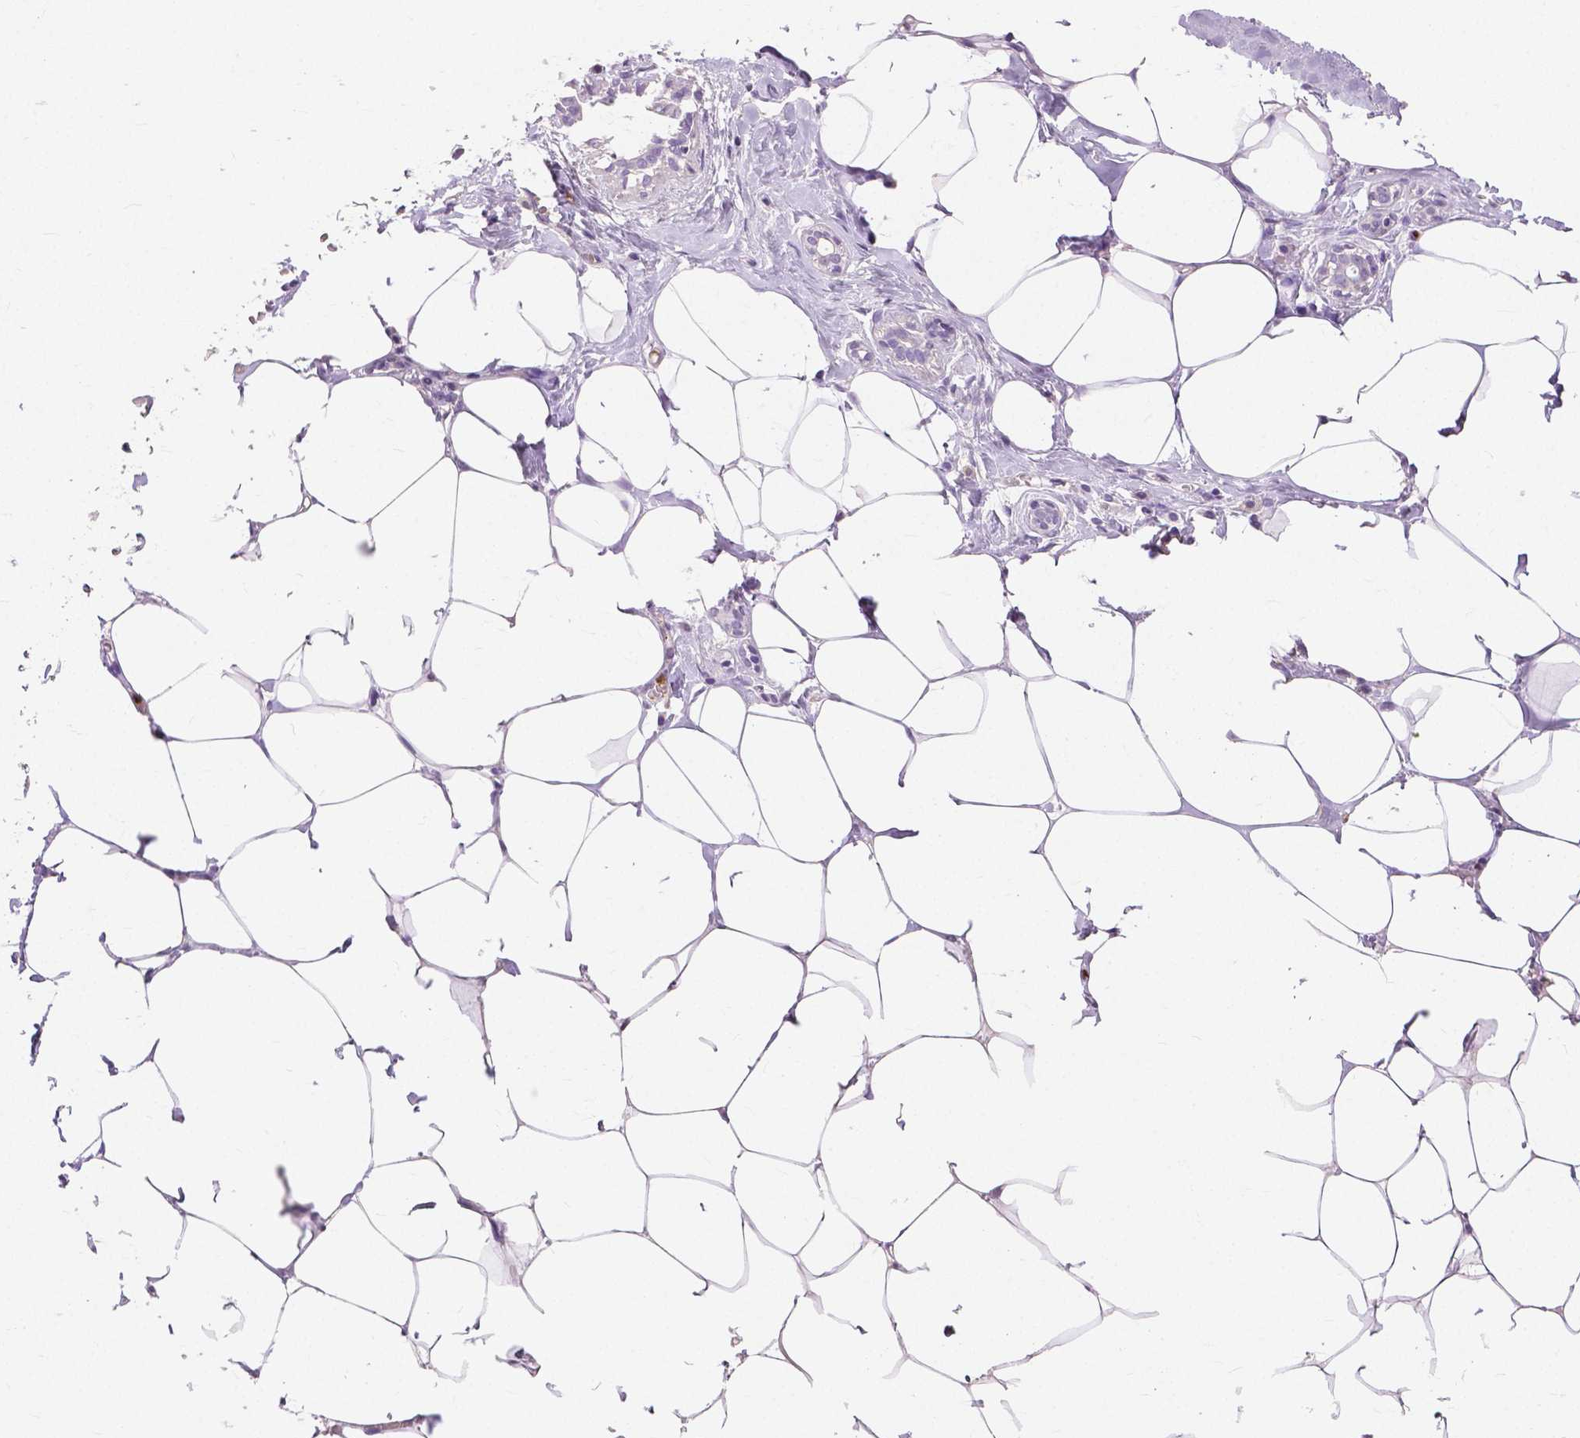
{"staining": {"intensity": "negative", "quantity": "none", "location": "none"}, "tissue": "breast", "cell_type": "Adipocytes", "image_type": "normal", "snomed": [{"axis": "morphology", "description": "Normal tissue, NOS"}, {"axis": "topography", "description": "Breast"}], "caption": "IHC photomicrograph of normal human breast stained for a protein (brown), which shows no staining in adipocytes. Nuclei are stained in blue.", "gene": "CXCR2", "patient": {"sex": "female", "age": 27}}